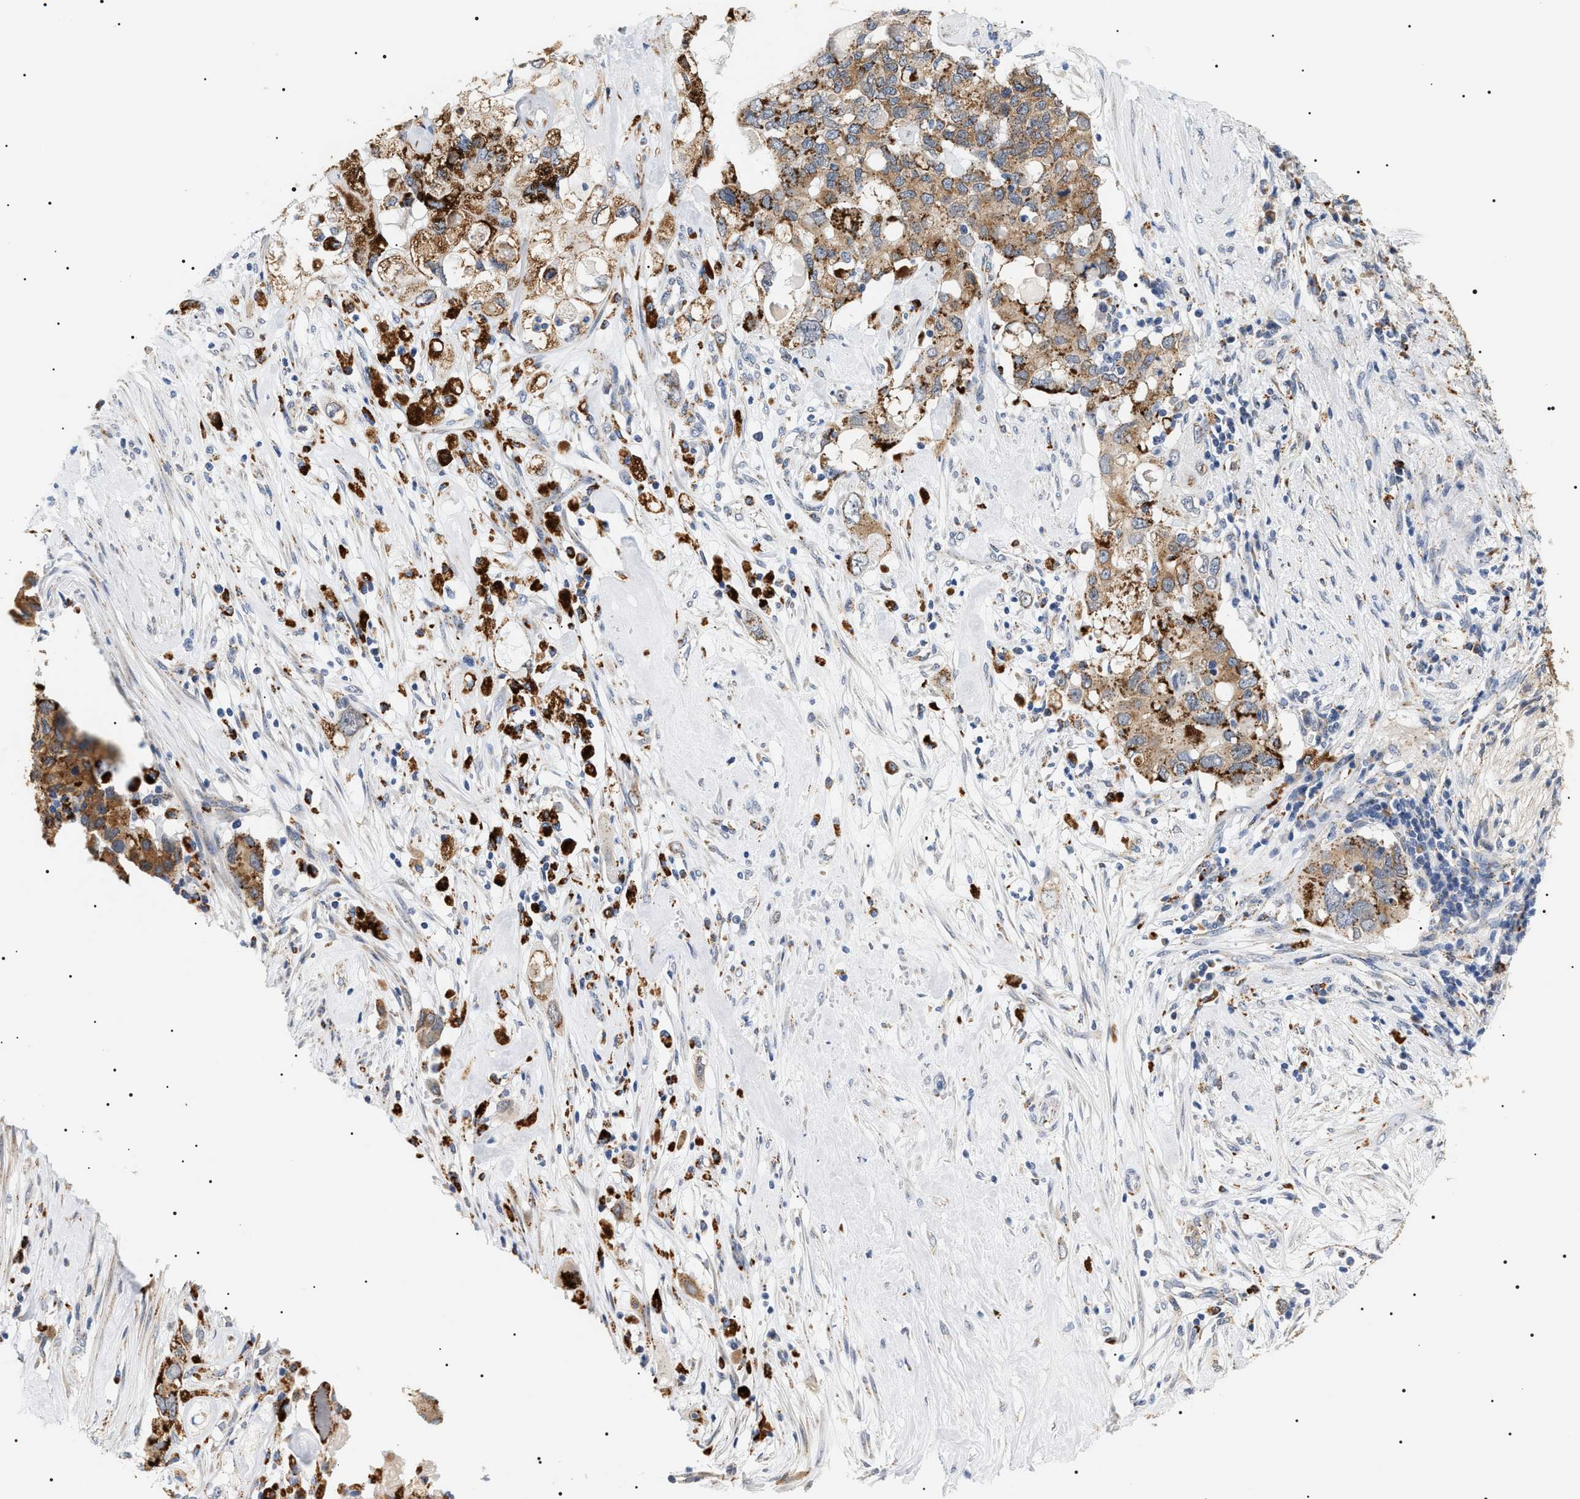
{"staining": {"intensity": "moderate", "quantity": ">75%", "location": "cytoplasmic/membranous"}, "tissue": "pancreatic cancer", "cell_type": "Tumor cells", "image_type": "cancer", "snomed": [{"axis": "morphology", "description": "Adenocarcinoma, NOS"}, {"axis": "topography", "description": "Pancreas"}], "caption": "Tumor cells demonstrate medium levels of moderate cytoplasmic/membranous staining in approximately >75% of cells in pancreatic cancer.", "gene": "HSD17B11", "patient": {"sex": "female", "age": 56}}